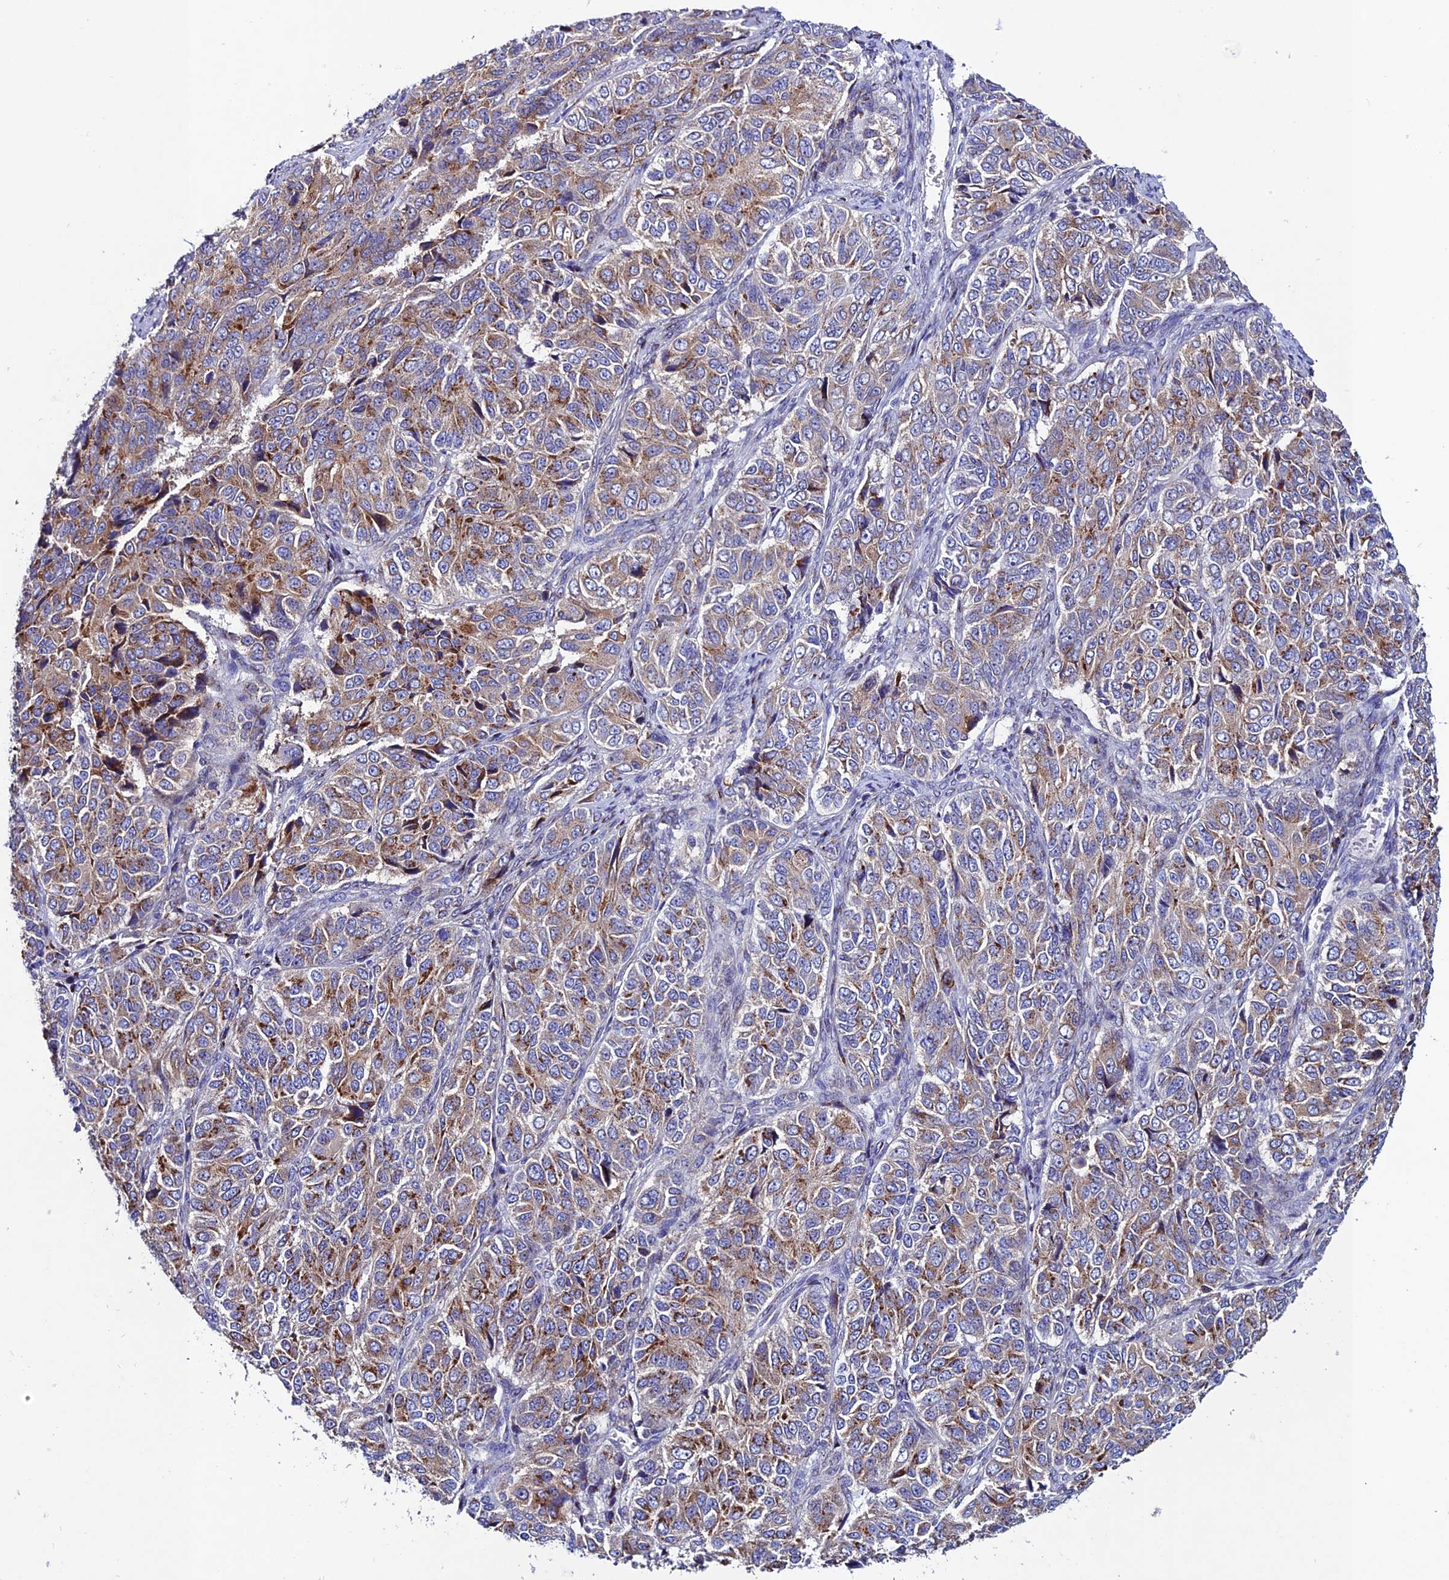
{"staining": {"intensity": "moderate", "quantity": "25%-75%", "location": "cytoplasmic/membranous"}, "tissue": "ovarian cancer", "cell_type": "Tumor cells", "image_type": "cancer", "snomed": [{"axis": "morphology", "description": "Carcinoma, endometroid"}, {"axis": "topography", "description": "Ovary"}], "caption": "Protein staining displays moderate cytoplasmic/membranous positivity in about 25%-75% of tumor cells in ovarian cancer. (DAB = brown stain, brightfield microscopy at high magnification).", "gene": "OR51Q1", "patient": {"sex": "female", "age": 51}}